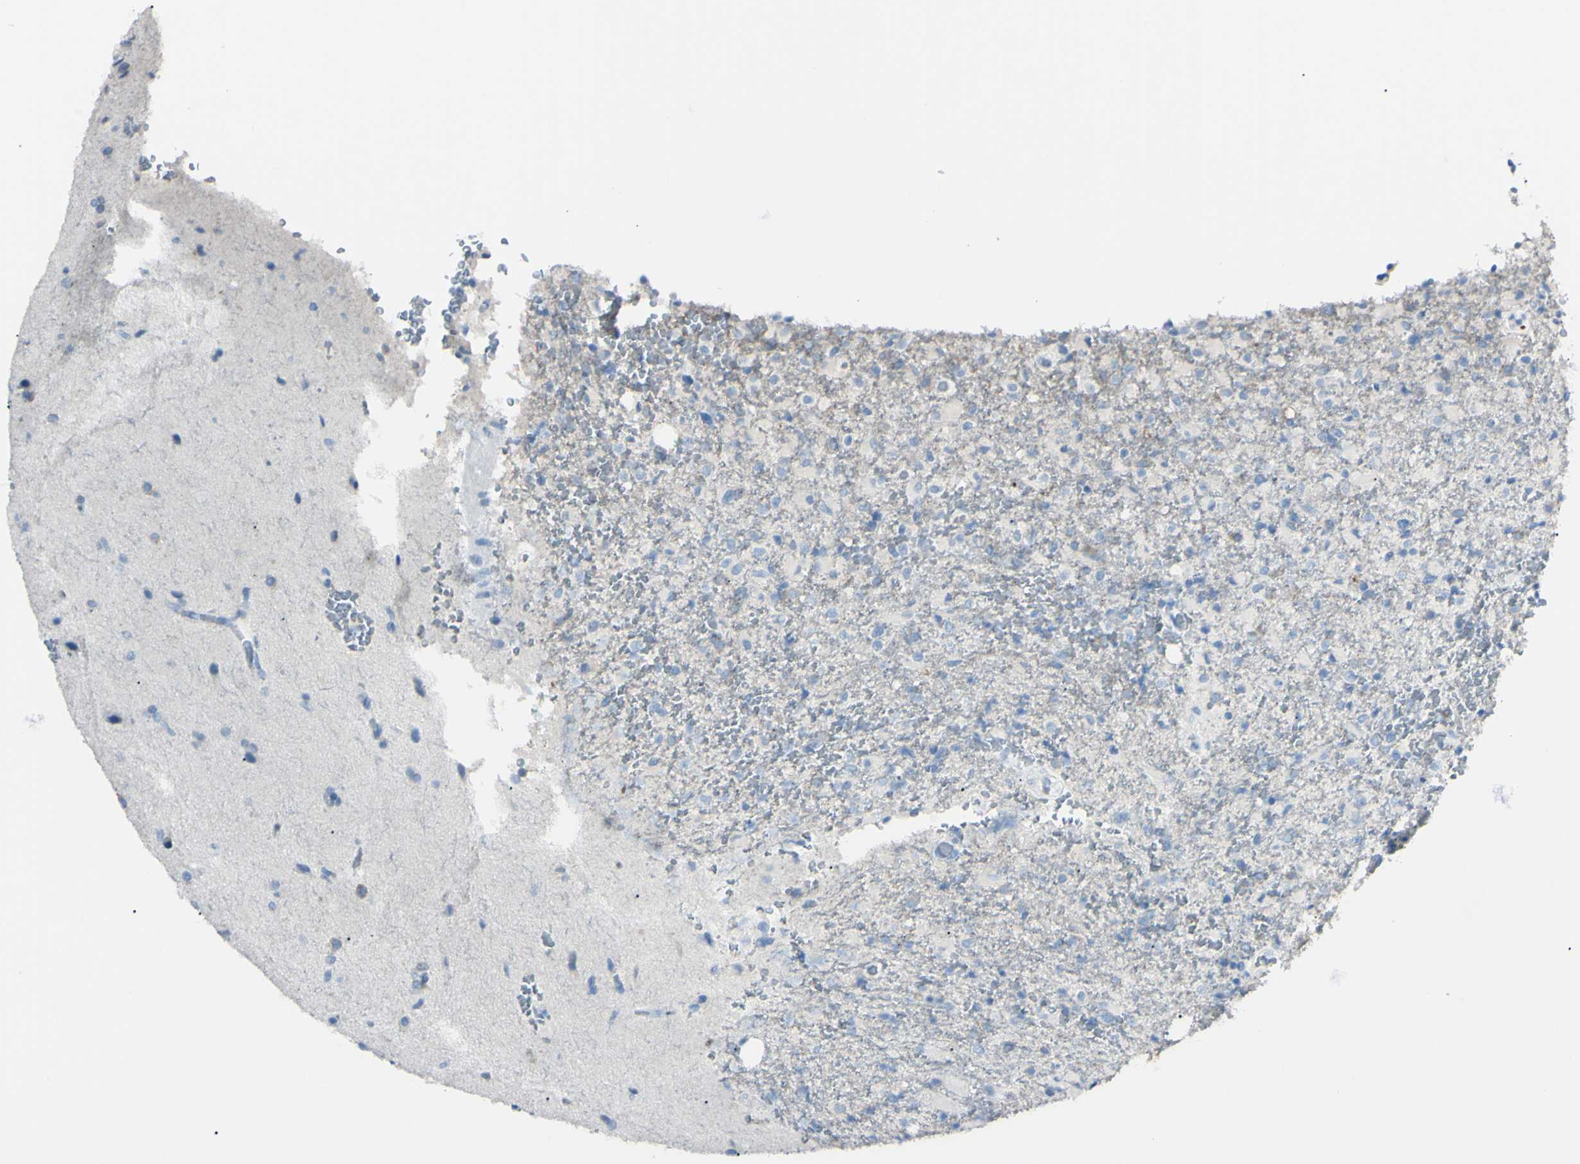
{"staining": {"intensity": "negative", "quantity": "none", "location": "none"}, "tissue": "glioma", "cell_type": "Tumor cells", "image_type": "cancer", "snomed": [{"axis": "morphology", "description": "Glioma, malignant, High grade"}, {"axis": "topography", "description": "Brain"}], "caption": "This photomicrograph is of glioma stained with IHC to label a protein in brown with the nuclei are counter-stained blue. There is no positivity in tumor cells. Brightfield microscopy of immunohistochemistry (IHC) stained with DAB (3,3'-diaminobenzidine) (brown) and hematoxylin (blue), captured at high magnification.", "gene": "FOLH1", "patient": {"sex": "male", "age": 71}}